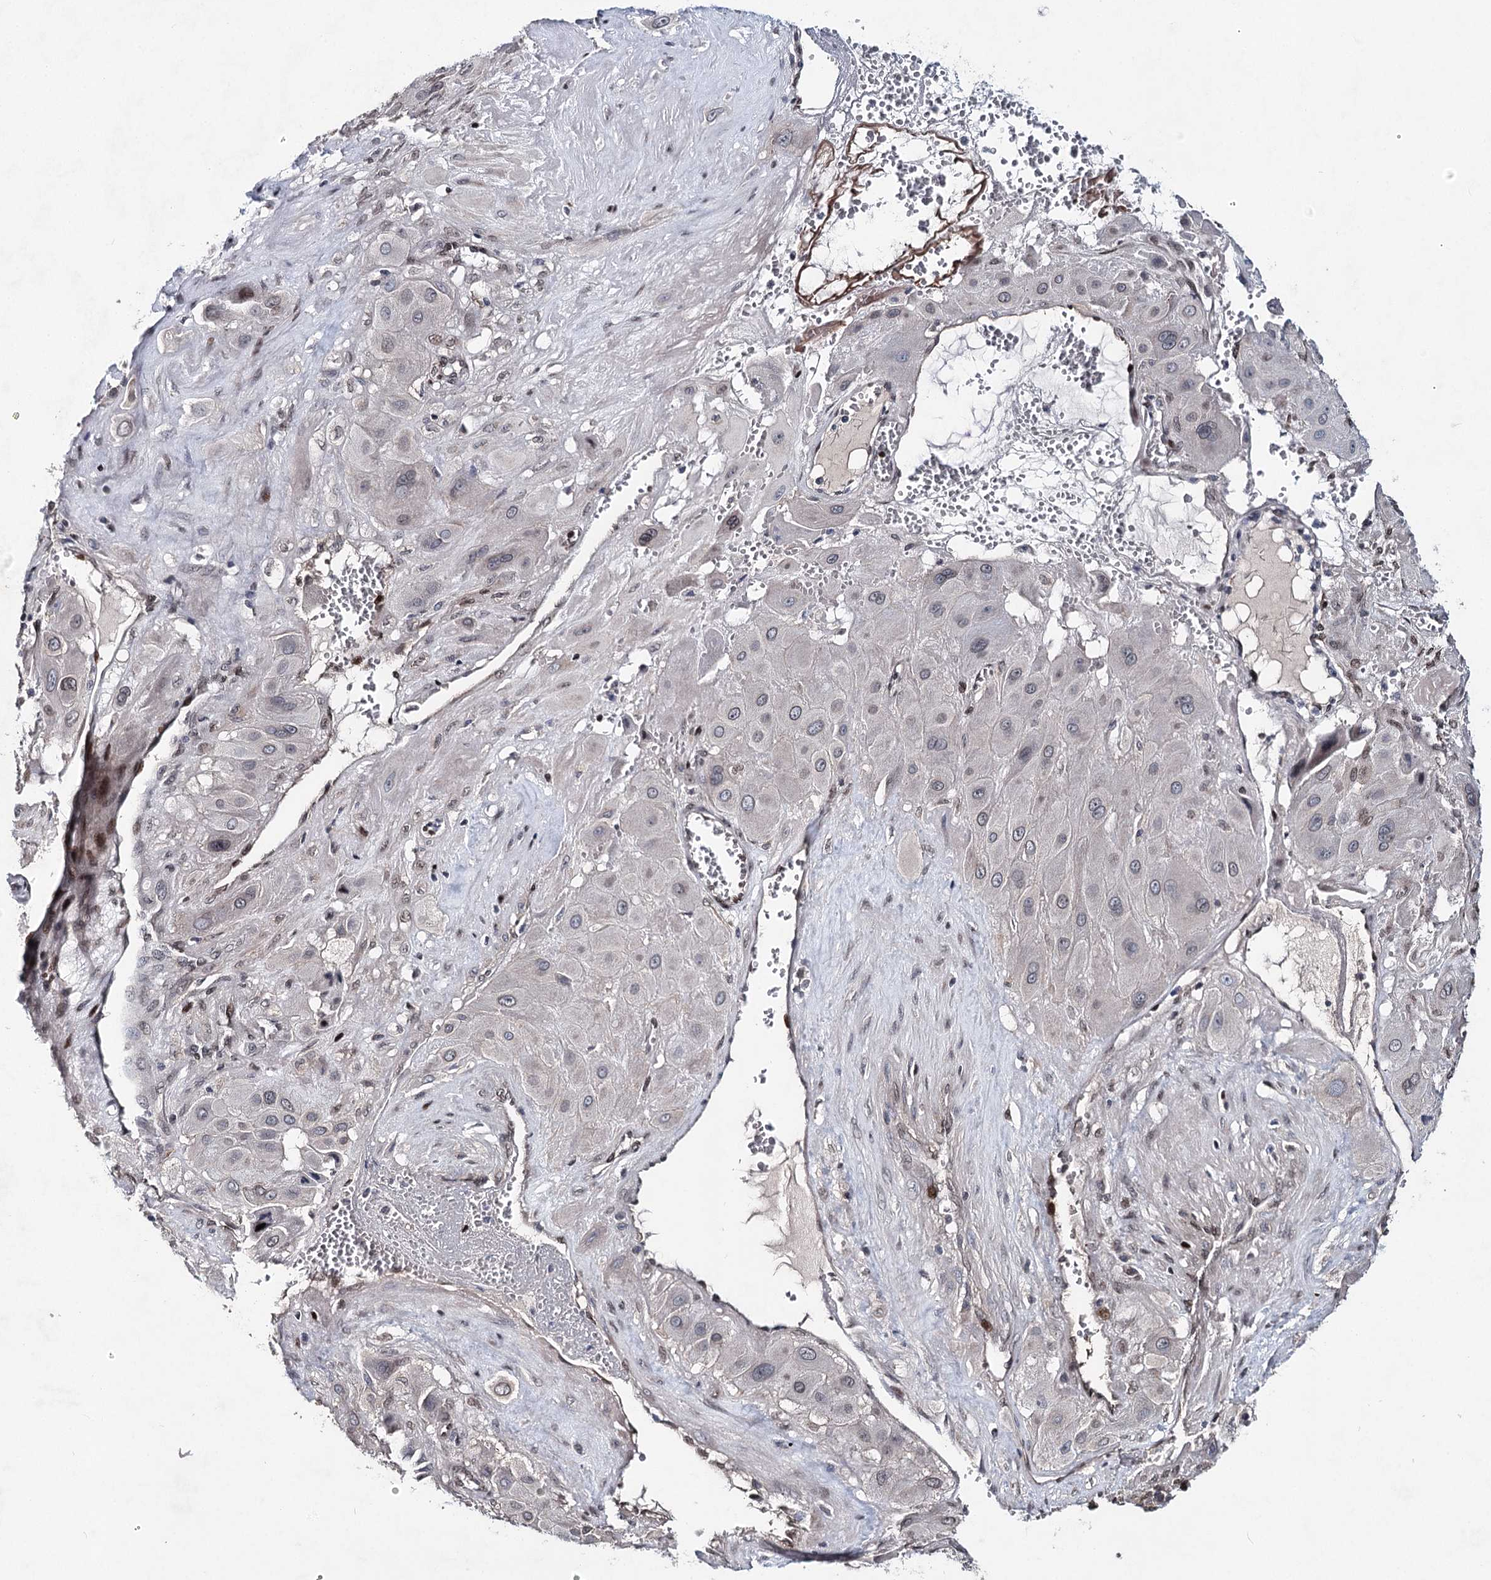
{"staining": {"intensity": "weak", "quantity": "<25%", "location": "nuclear"}, "tissue": "cervical cancer", "cell_type": "Tumor cells", "image_type": "cancer", "snomed": [{"axis": "morphology", "description": "Squamous cell carcinoma, NOS"}, {"axis": "topography", "description": "Cervix"}], "caption": "Tumor cells are negative for brown protein staining in cervical squamous cell carcinoma. (Immunohistochemistry (ihc), brightfield microscopy, high magnification).", "gene": "FRMD4A", "patient": {"sex": "female", "age": 34}}